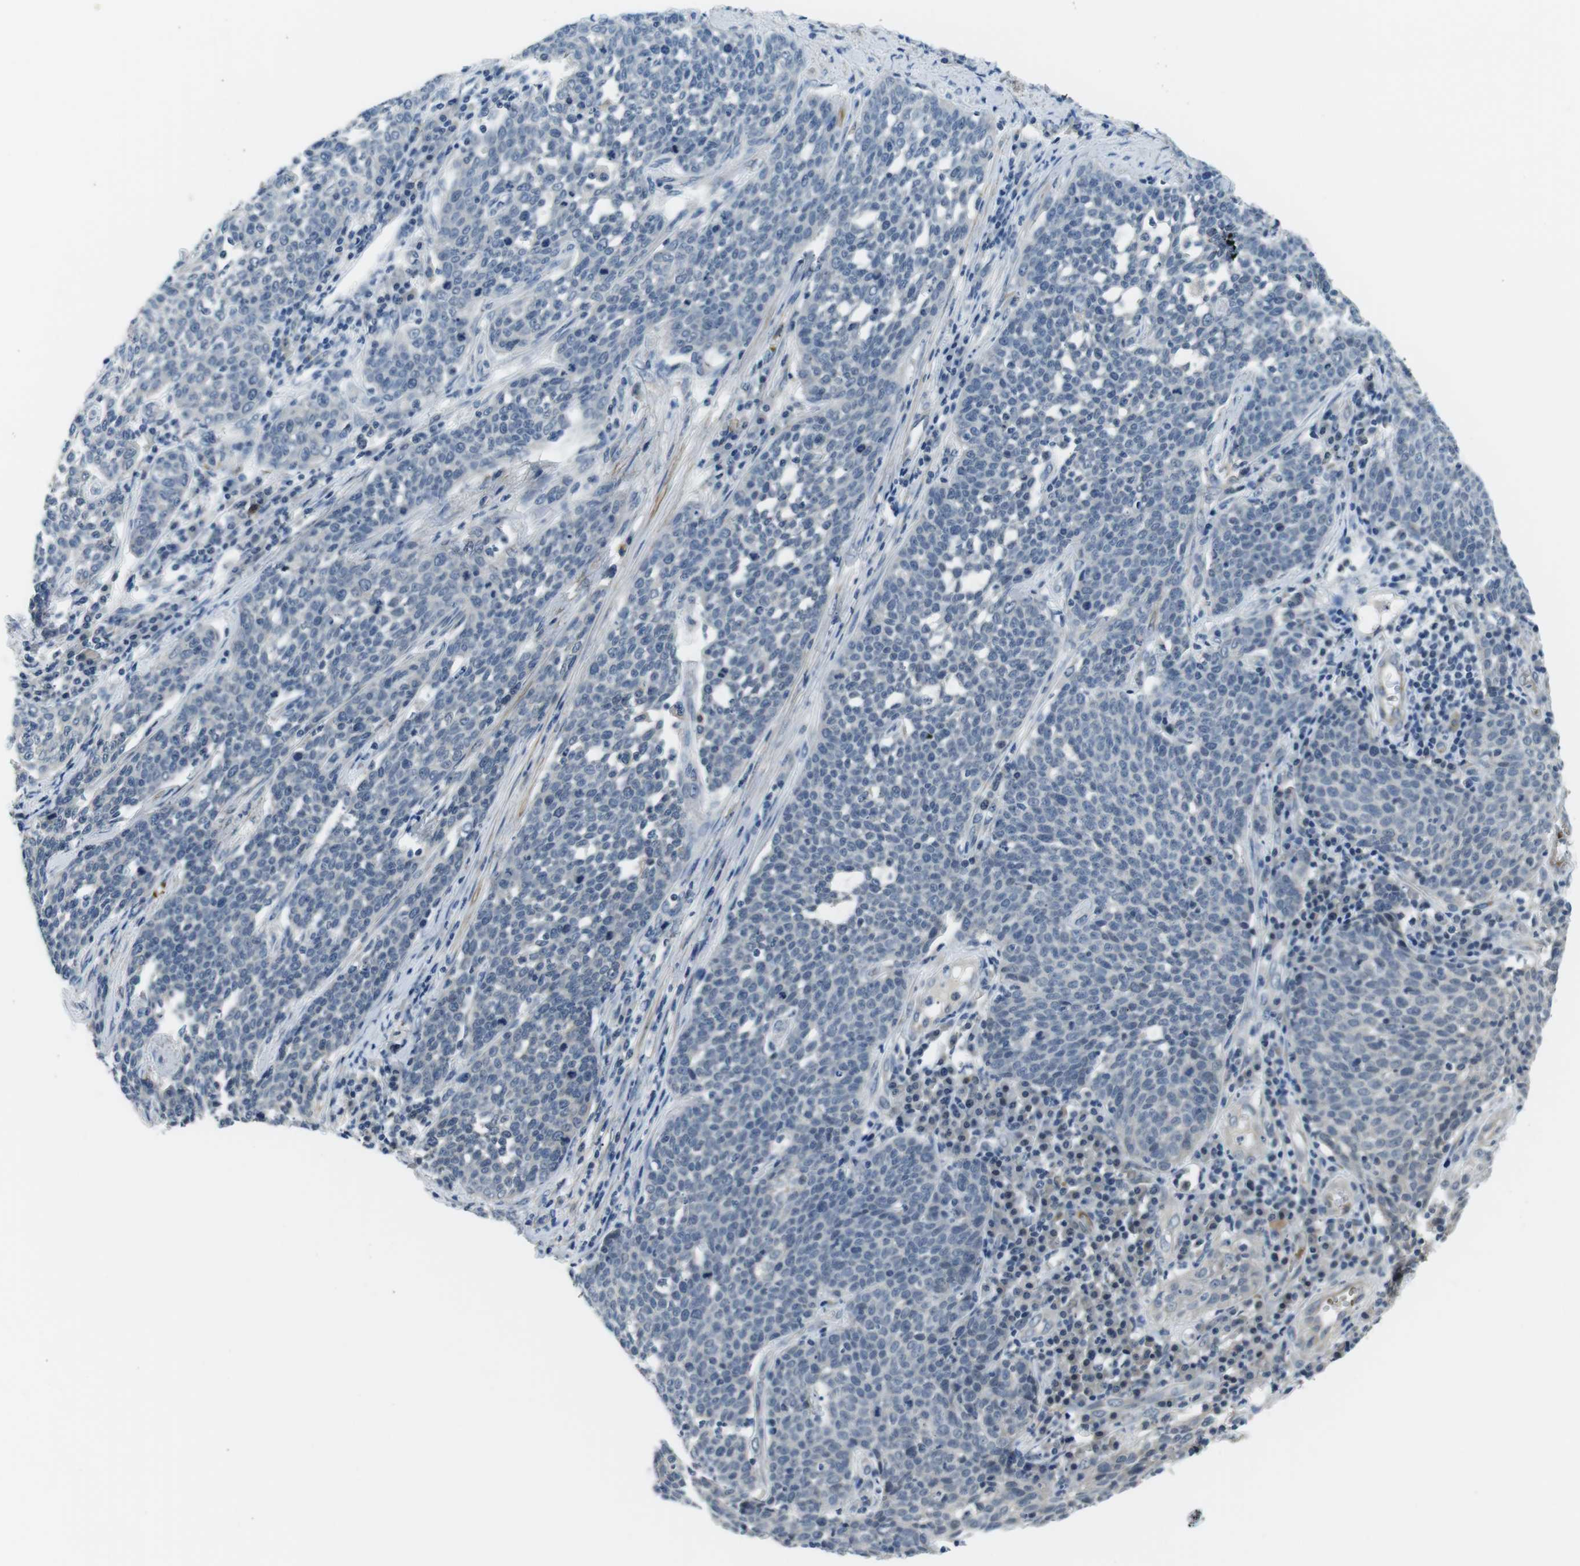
{"staining": {"intensity": "negative", "quantity": "none", "location": "none"}, "tissue": "cervical cancer", "cell_type": "Tumor cells", "image_type": "cancer", "snomed": [{"axis": "morphology", "description": "Squamous cell carcinoma, NOS"}, {"axis": "topography", "description": "Cervix"}], "caption": "Tumor cells are negative for brown protein staining in cervical squamous cell carcinoma. (DAB immunohistochemistry visualized using brightfield microscopy, high magnification).", "gene": "WSCD1", "patient": {"sex": "female", "age": 34}}